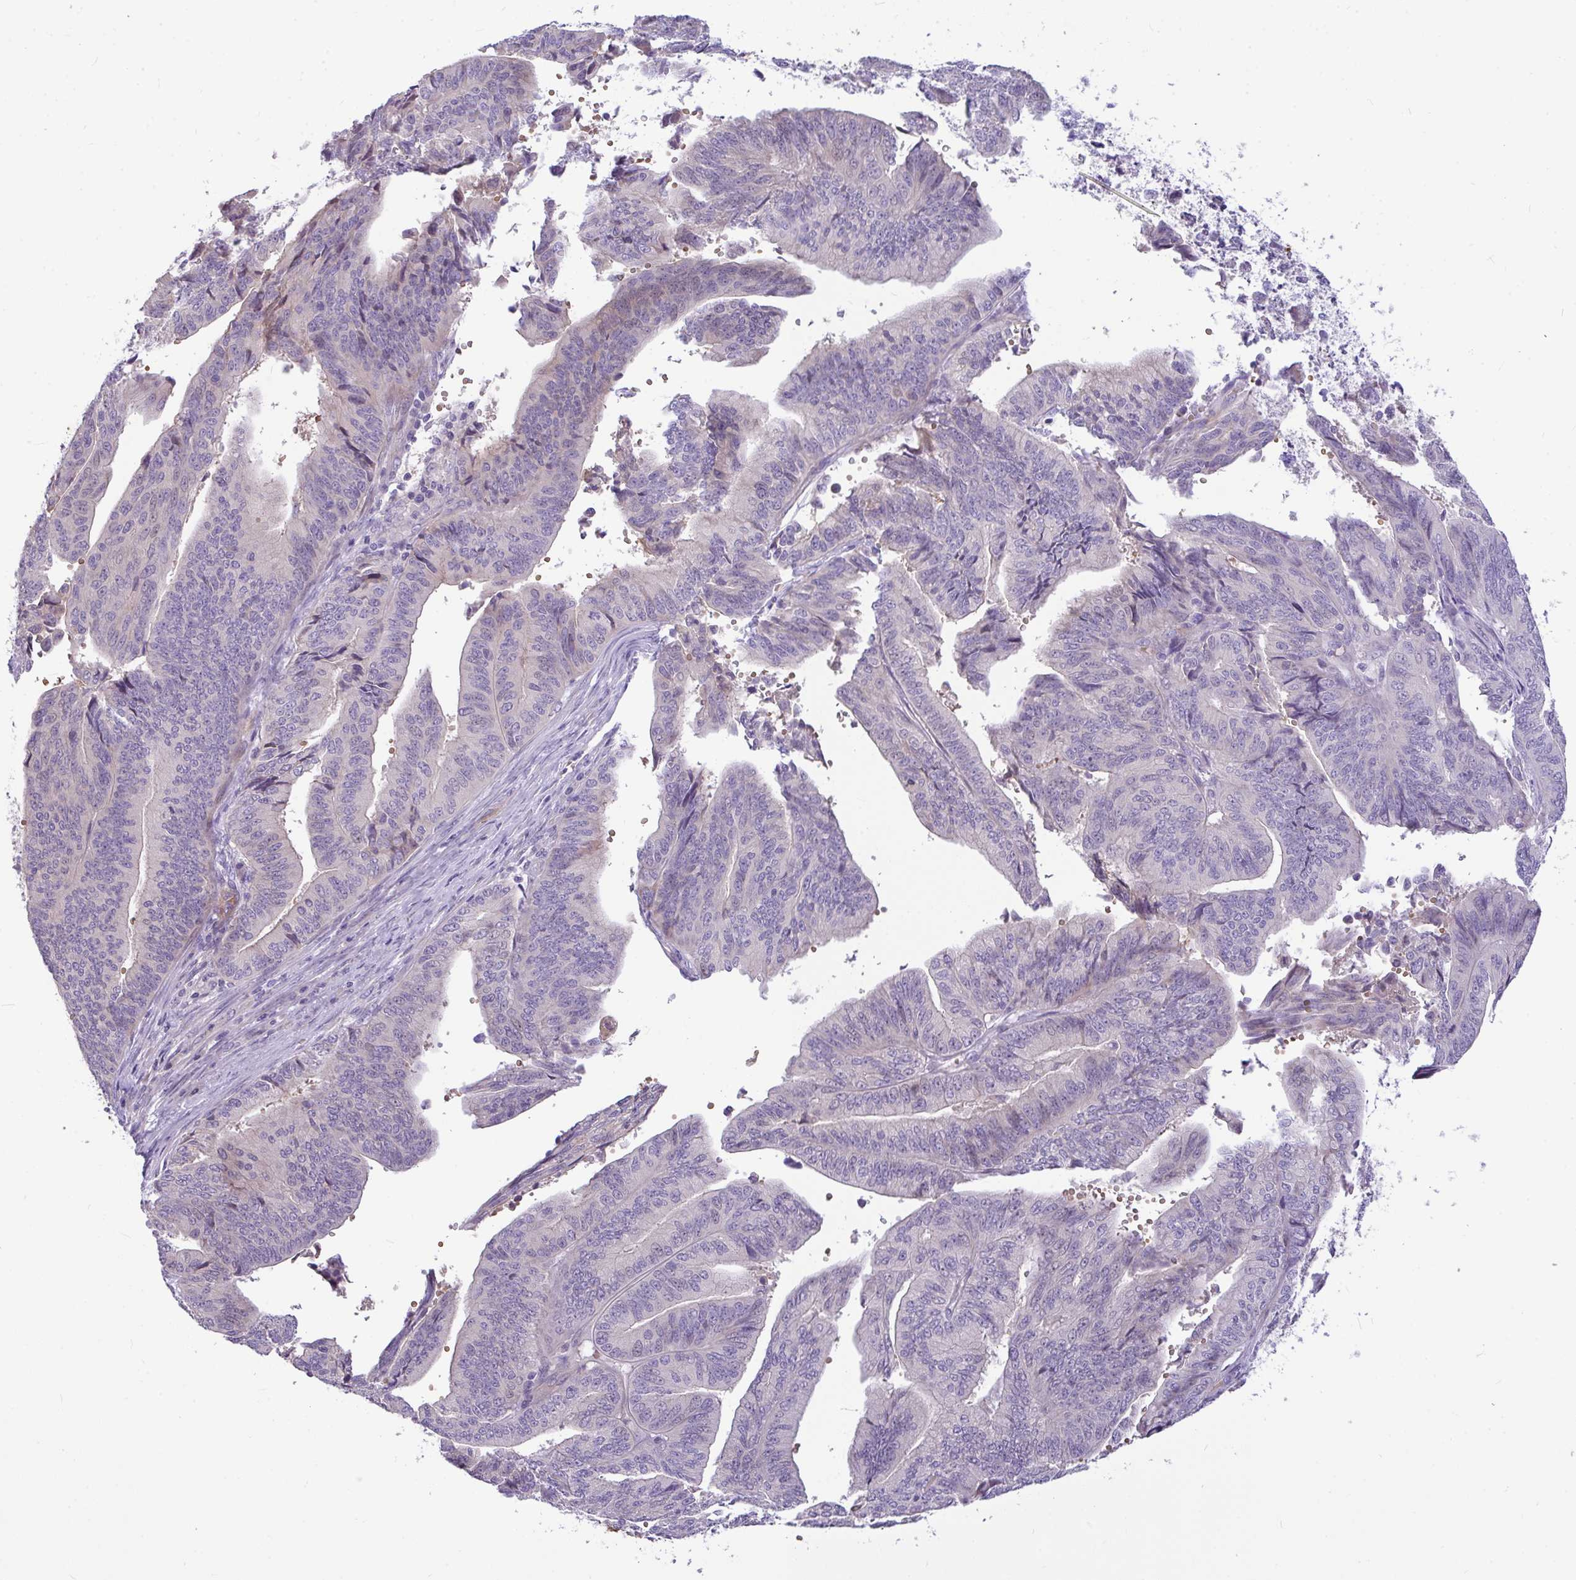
{"staining": {"intensity": "negative", "quantity": "none", "location": "none"}, "tissue": "endometrial cancer", "cell_type": "Tumor cells", "image_type": "cancer", "snomed": [{"axis": "morphology", "description": "Adenocarcinoma, NOS"}, {"axis": "topography", "description": "Endometrium"}], "caption": "Protein analysis of endometrial cancer shows no significant expression in tumor cells.", "gene": "MOCS1", "patient": {"sex": "female", "age": 65}}